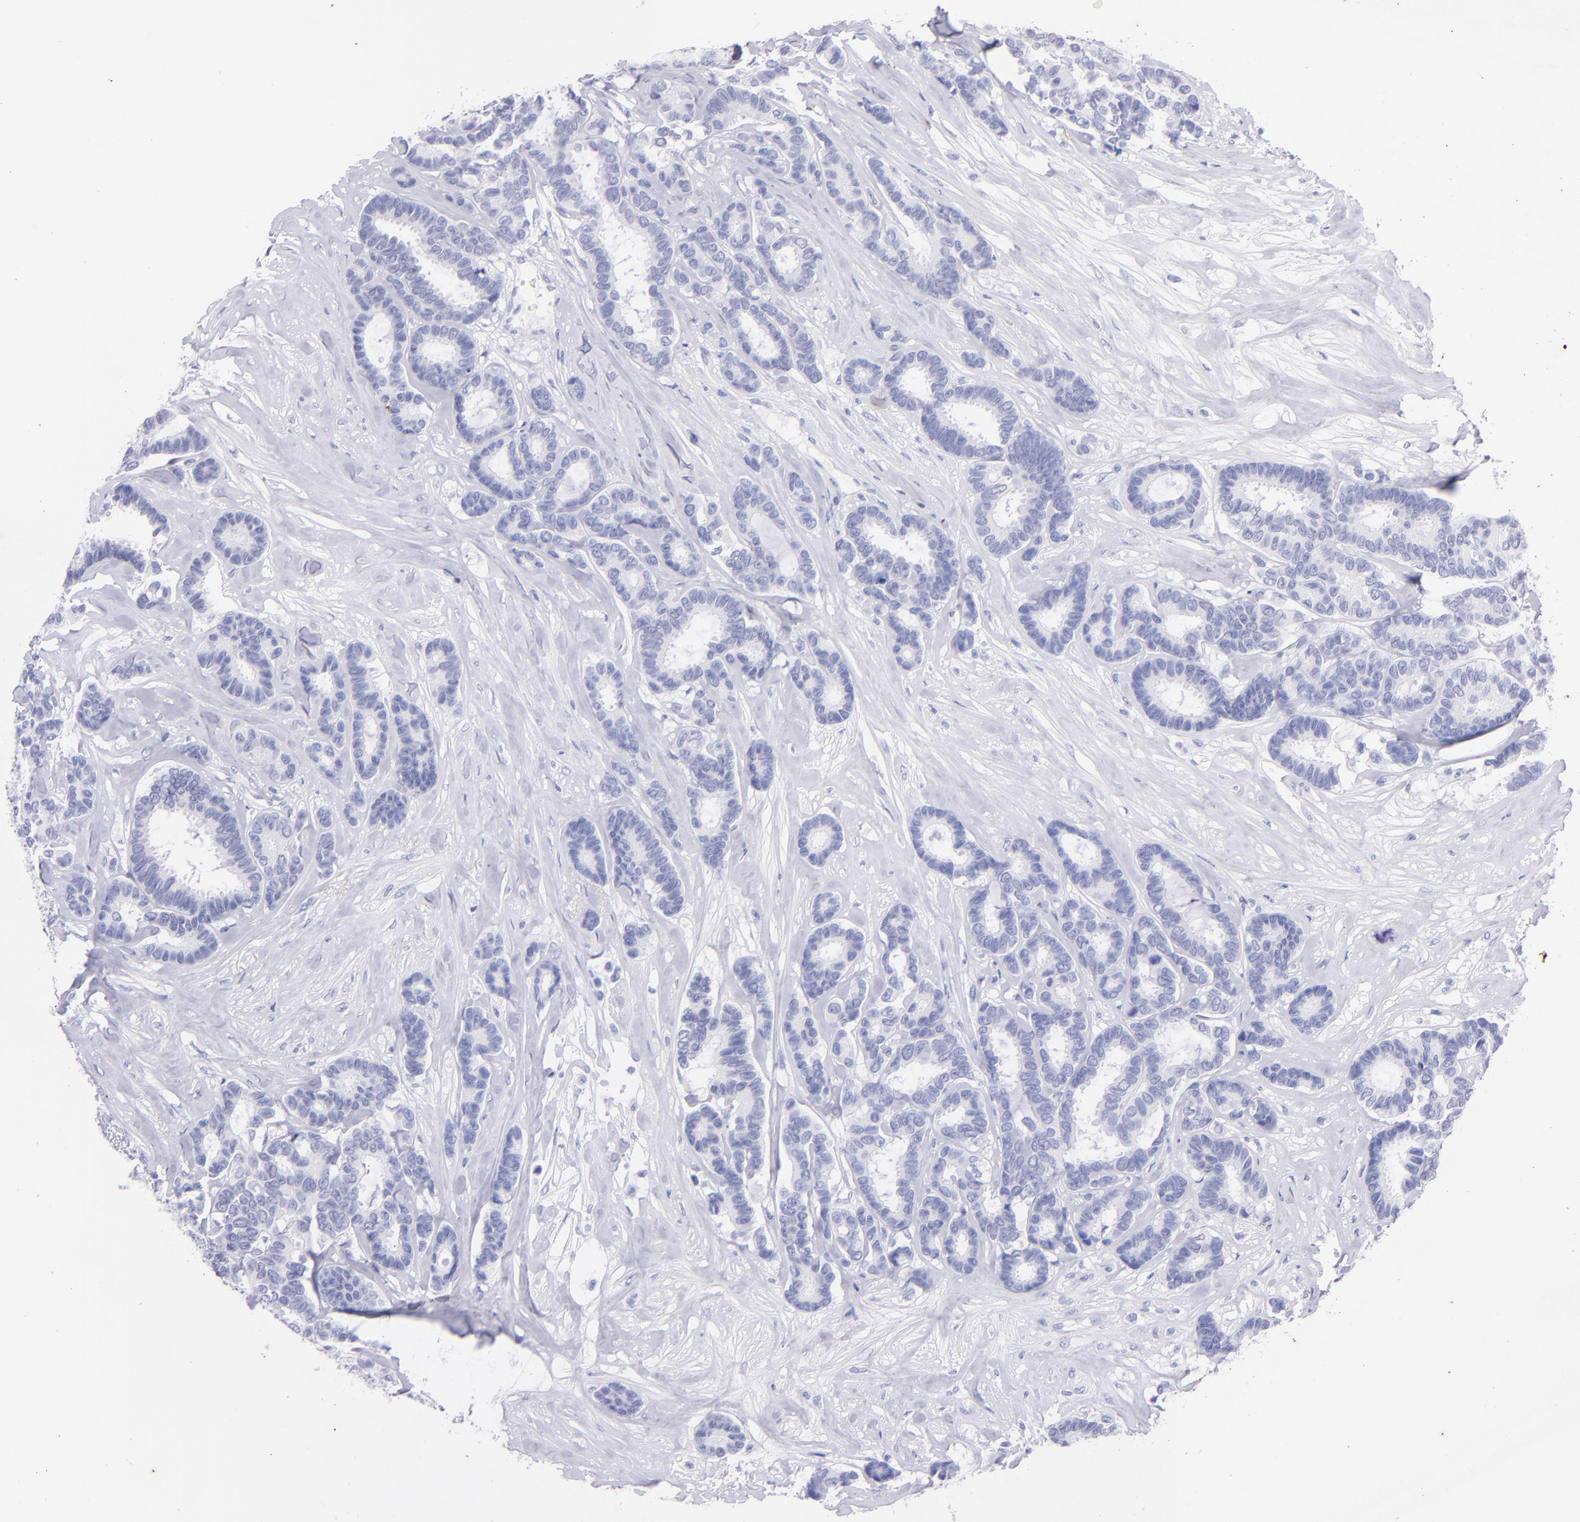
{"staining": {"intensity": "negative", "quantity": "none", "location": "none"}, "tissue": "breast cancer", "cell_type": "Tumor cells", "image_type": "cancer", "snomed": [{"axis": "morphology", "description": "Duct carcinoma"}, {"axis": "topography", "description": "Breast"}], "caption": "Tumor cells show no significant staining in invasive ductal carcinoma (breast).", "gene": "UCHL1", "patient": {"sex": "female", "age": 87}}